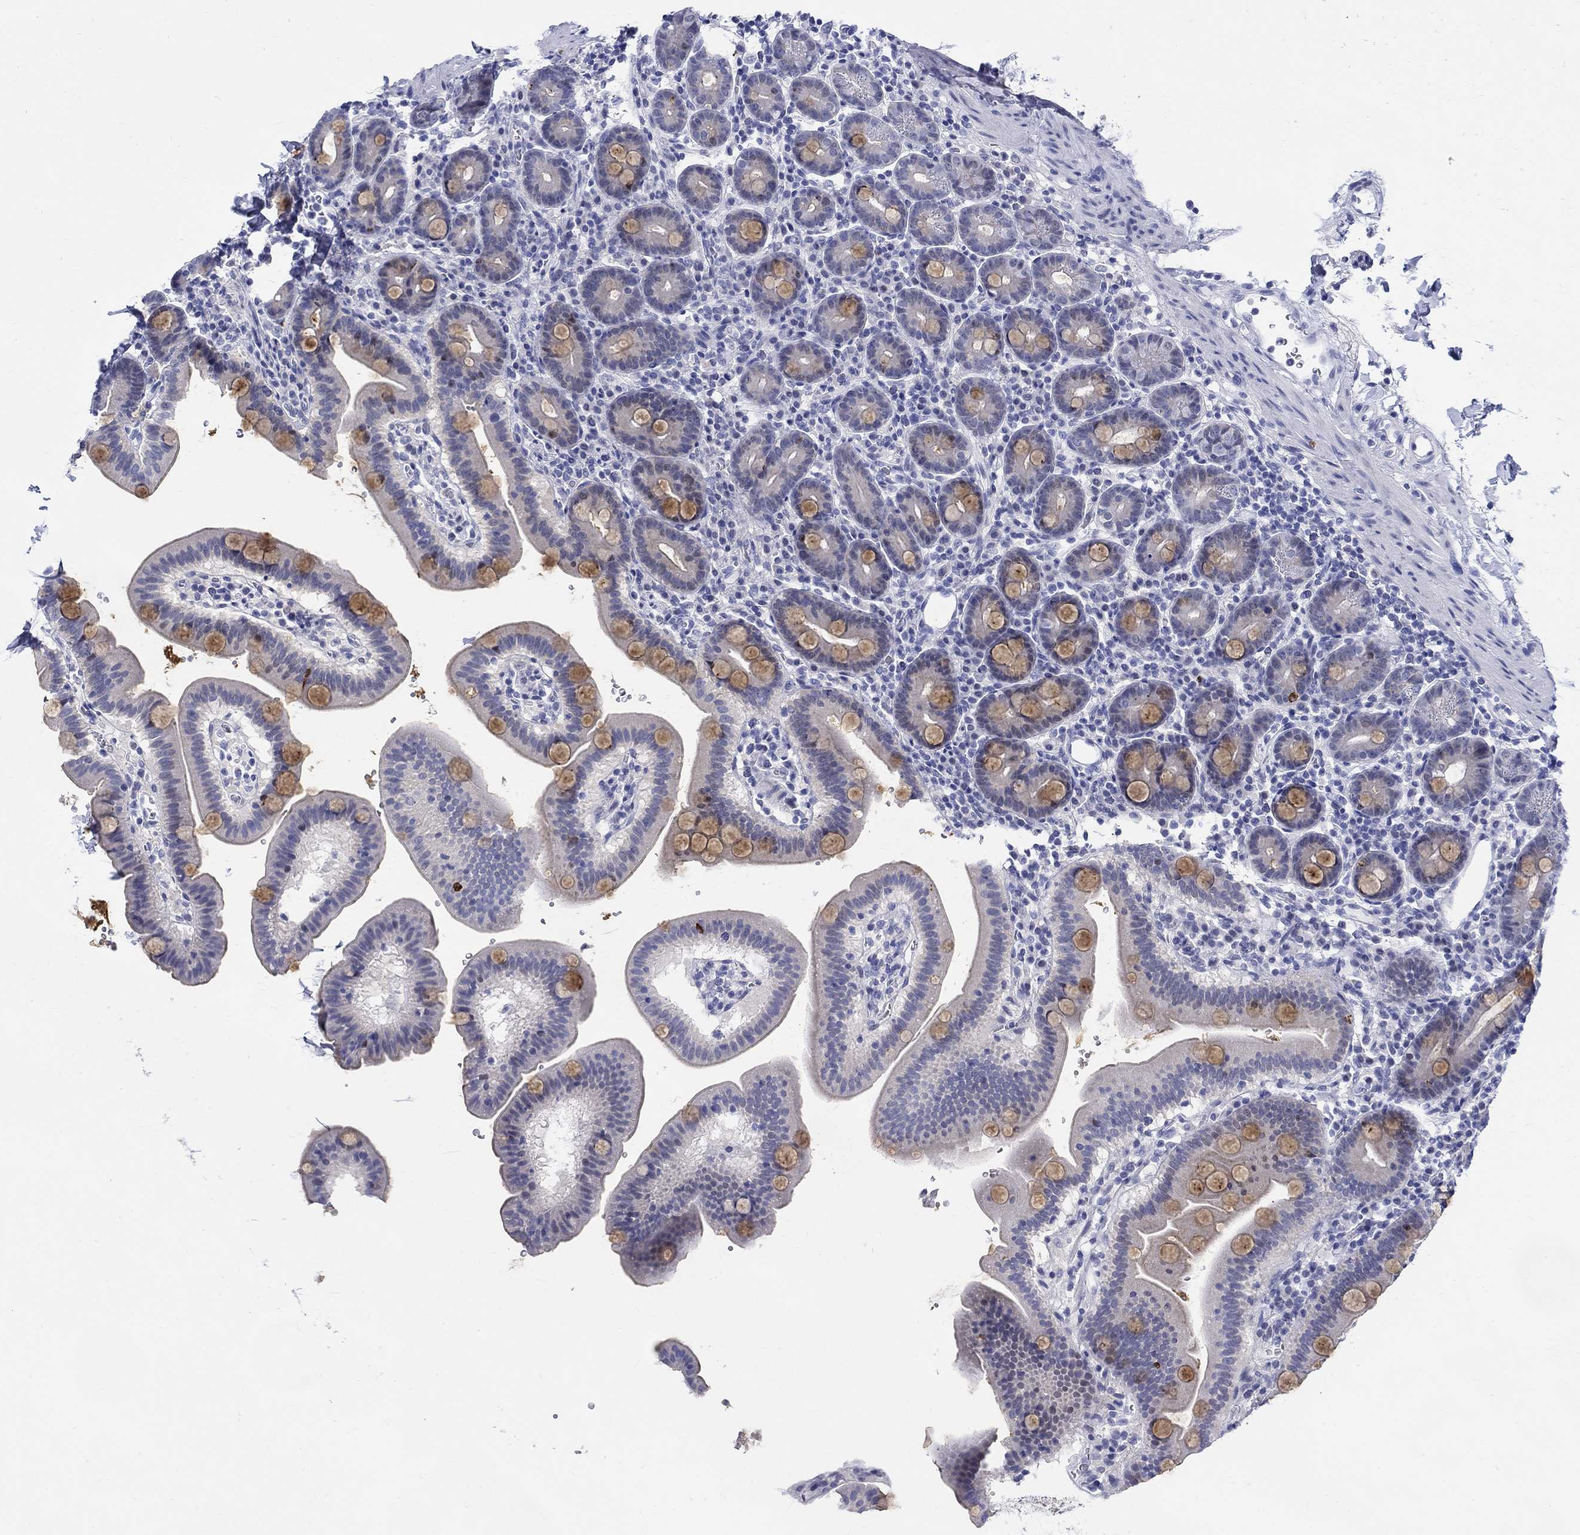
{"staining": {"intensity": "moderate", "quantity": "<25%", "location": "cytoplasmic/membranous"}, "tissue": "duodenum", "cell_type": "Glandular cells", "image_type": "normal", "snomed": [{"axis": "morphology", "description": "Normal tissue, NOS"}, {"axis": "topography", "description": "Duodenum"}], "caption": "Protein analysis of unremarkable duodenum reveals moderate cytoplasmic/membranous expression in approximately <25% of glandular cells. The protein is shown in brown color, while the nuclei are stained blue.", "gene": "CRYGS", "patient": {"sex": "male", "age": 59}}